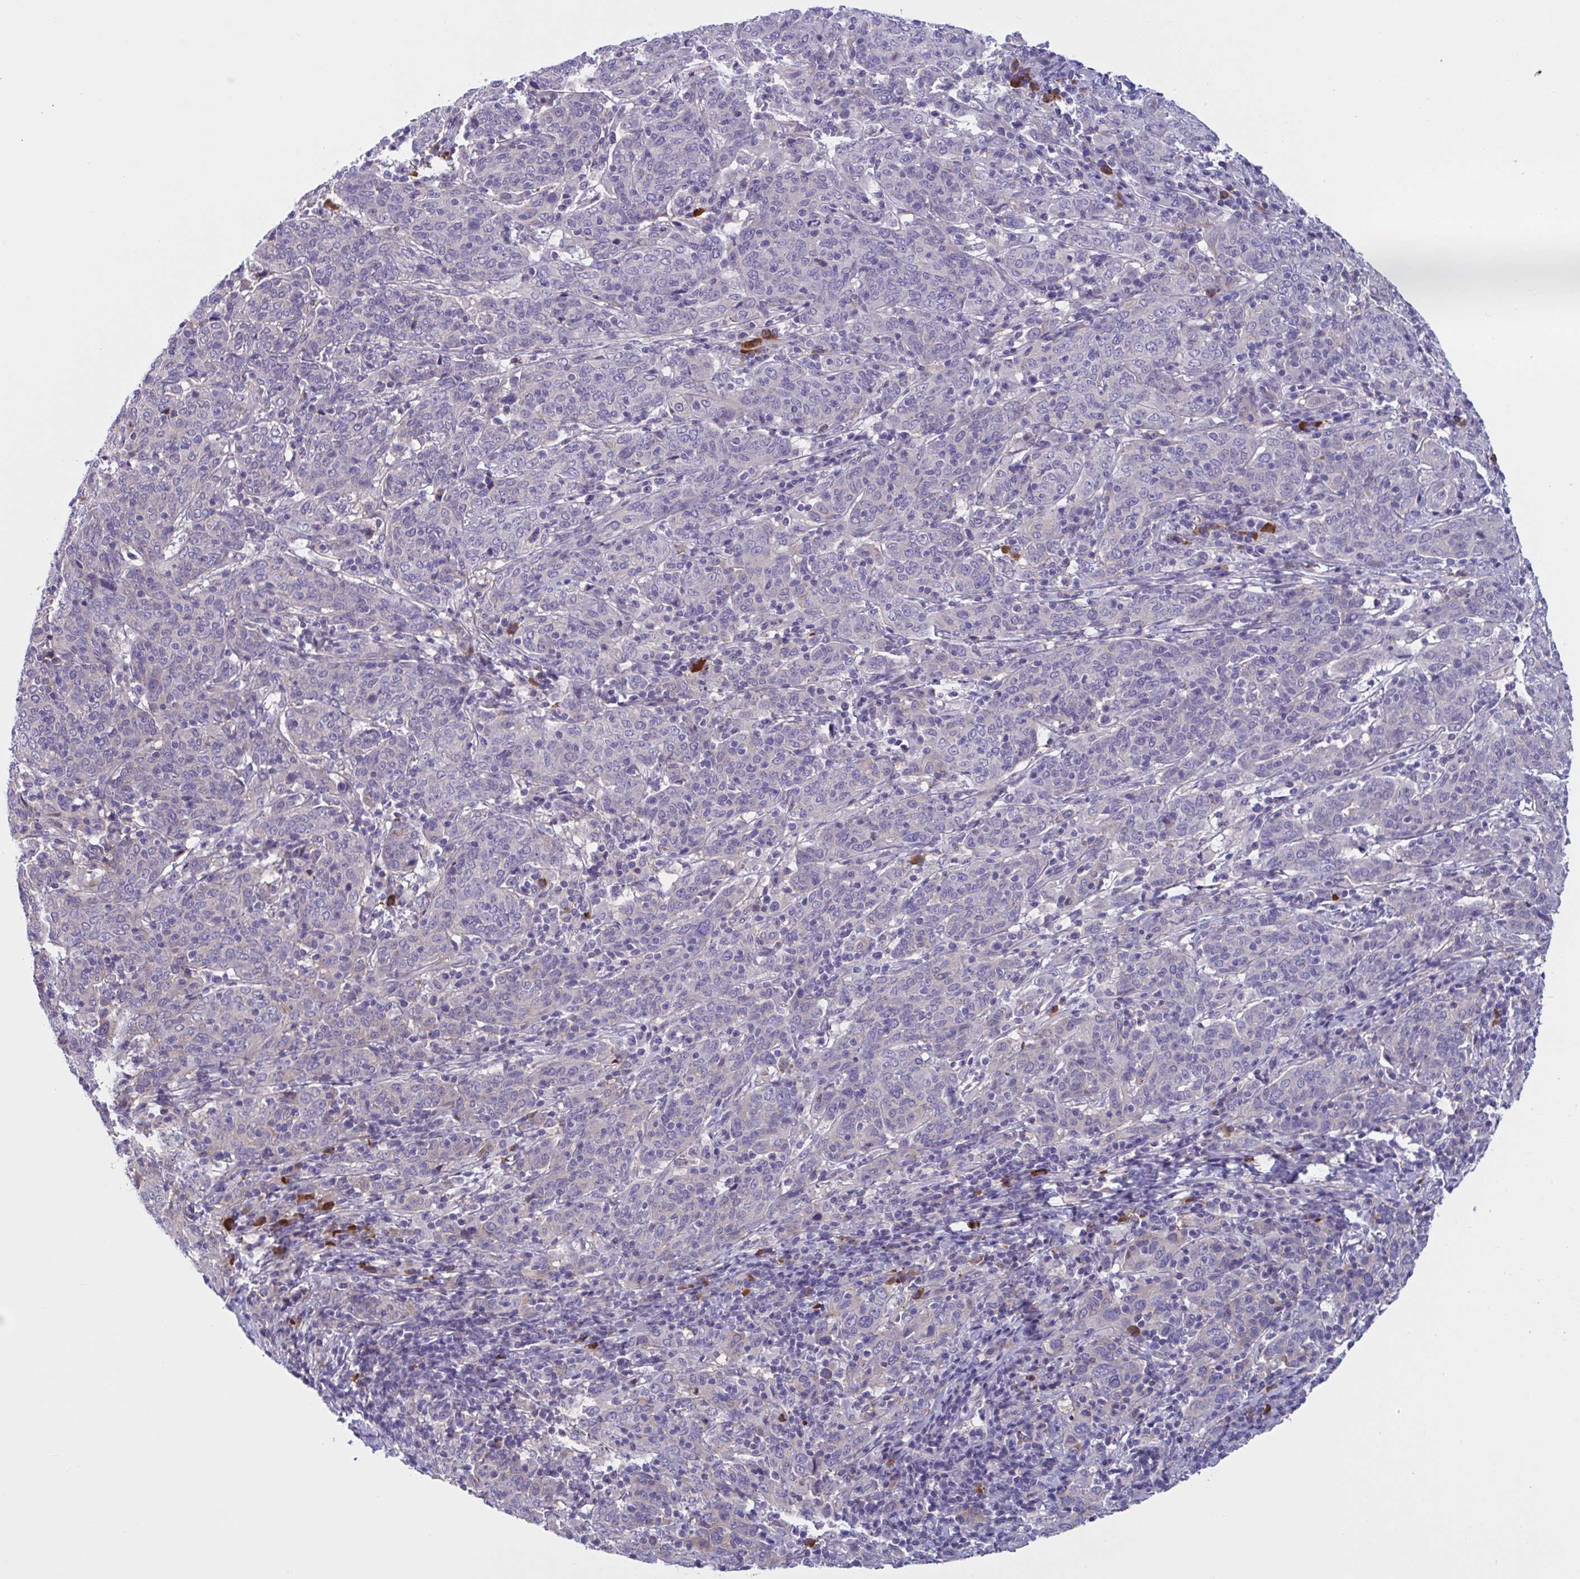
{"staining": {"intensity": "negative", "quantity": "none", "location": "none"}, "tissue": "cervical cancer", "cell_type": "Tumor cells", "image_type": "cancer", "snomed": [{"axis": "morphology", "description": "Squamous cell carcinoma, NOS"}, {"axis": "topography", "description": "Cervix"}], "caption": "The histopathology image demonstrates no staining of tumor cells in cervical cancer (squamous cell carcinoma).", "gene": "MS4A14", "patient": {"sex": "female", "age": 67}}